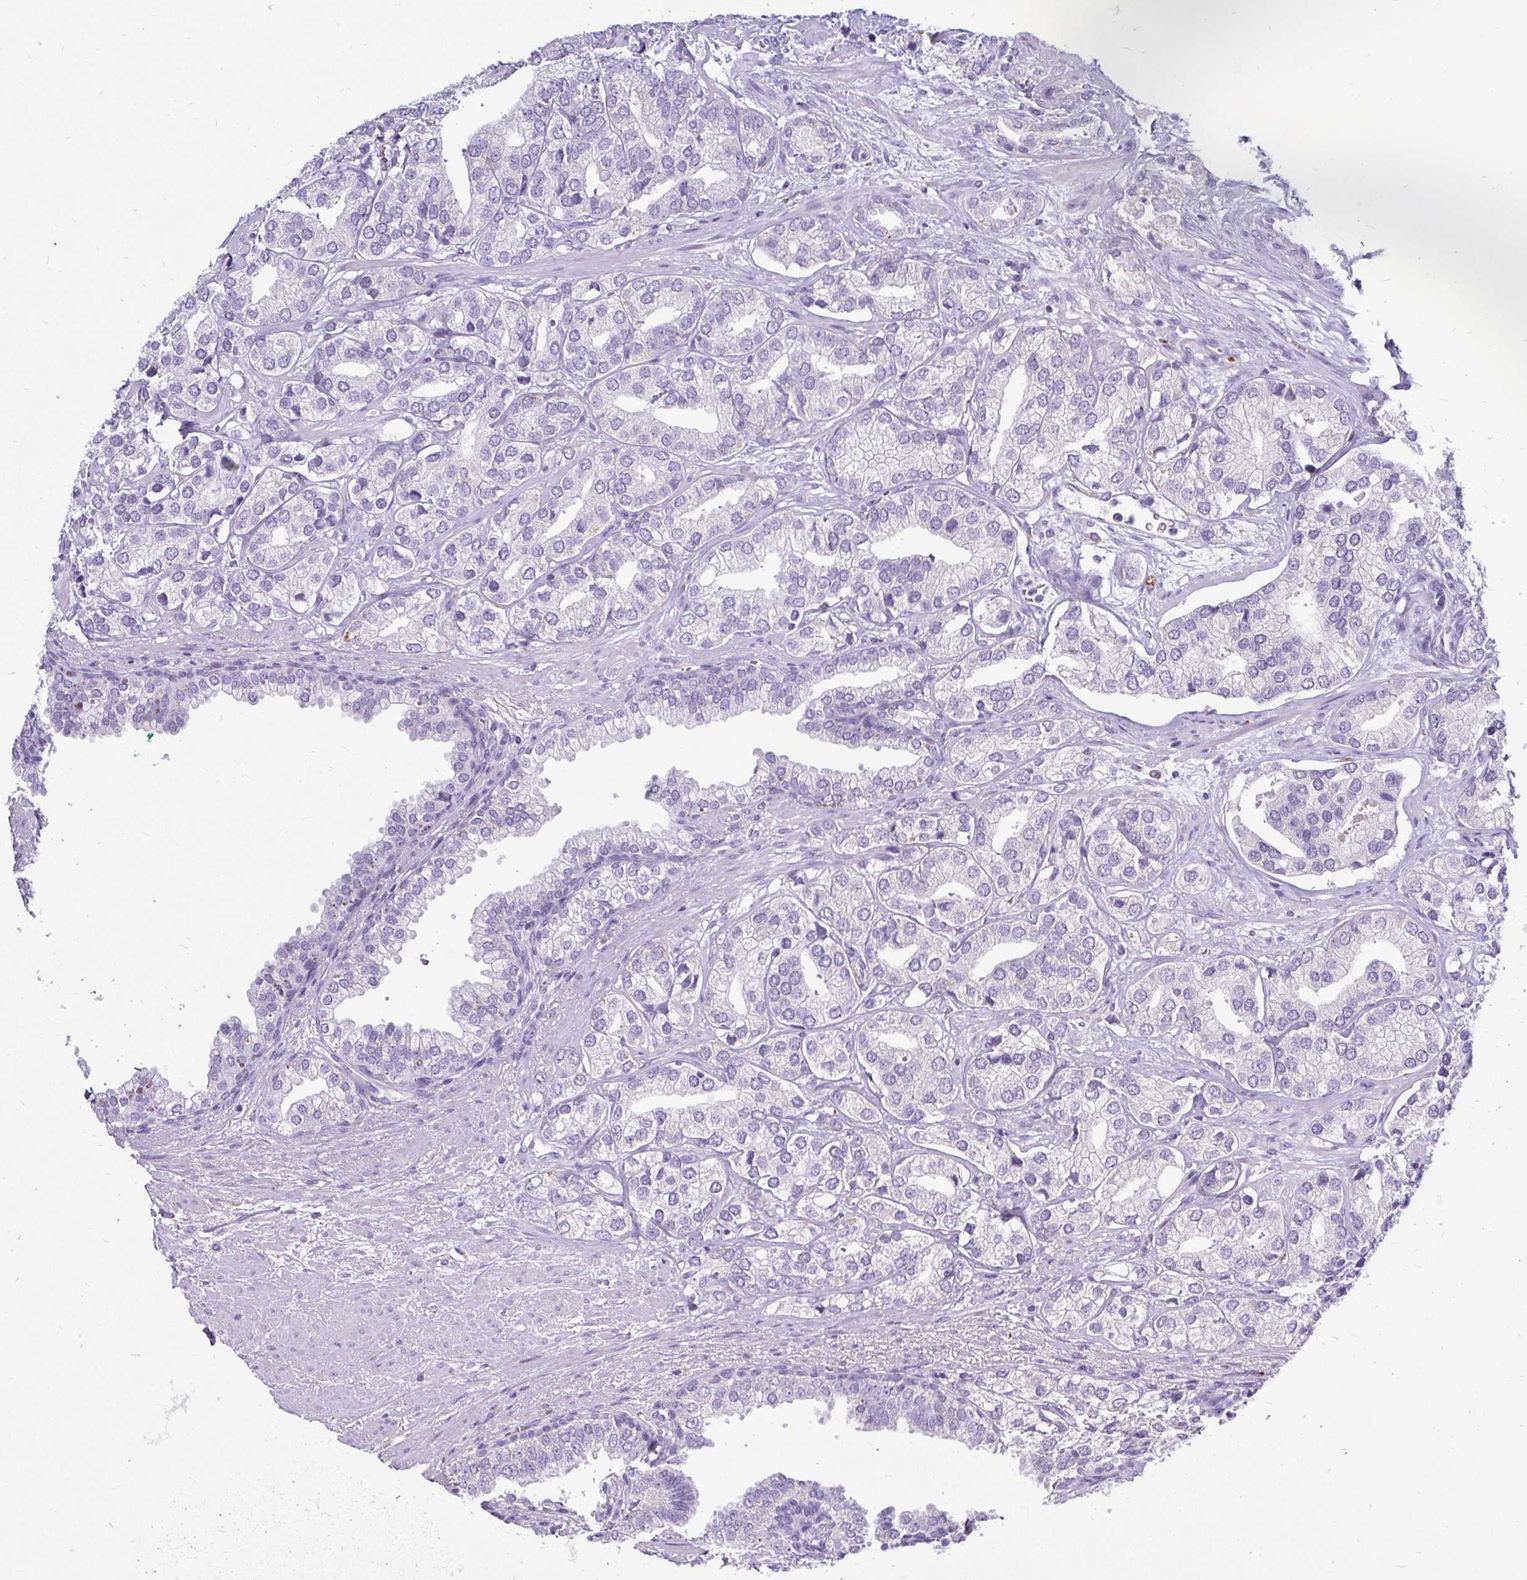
{"staining": {"intensity": "negative", "quantity": "none", "location": "none"}, "tissue": "prostate cancer", "cell_type": "Tumor cells", "image_type": "cancer", "snomed": [{"axis": "morphology", "description": "Adenocarcinoma, High grade"}, {"axis": "topography", "description": "Prostate"}], "caption": "DAB (3,3'-diaminobenzidine) immunohistochemical staining of human prostate cancer shows no significant staining in tumor cells.", "gene": "CTSZ", "patient": {"sex": "male", "age": 58}}